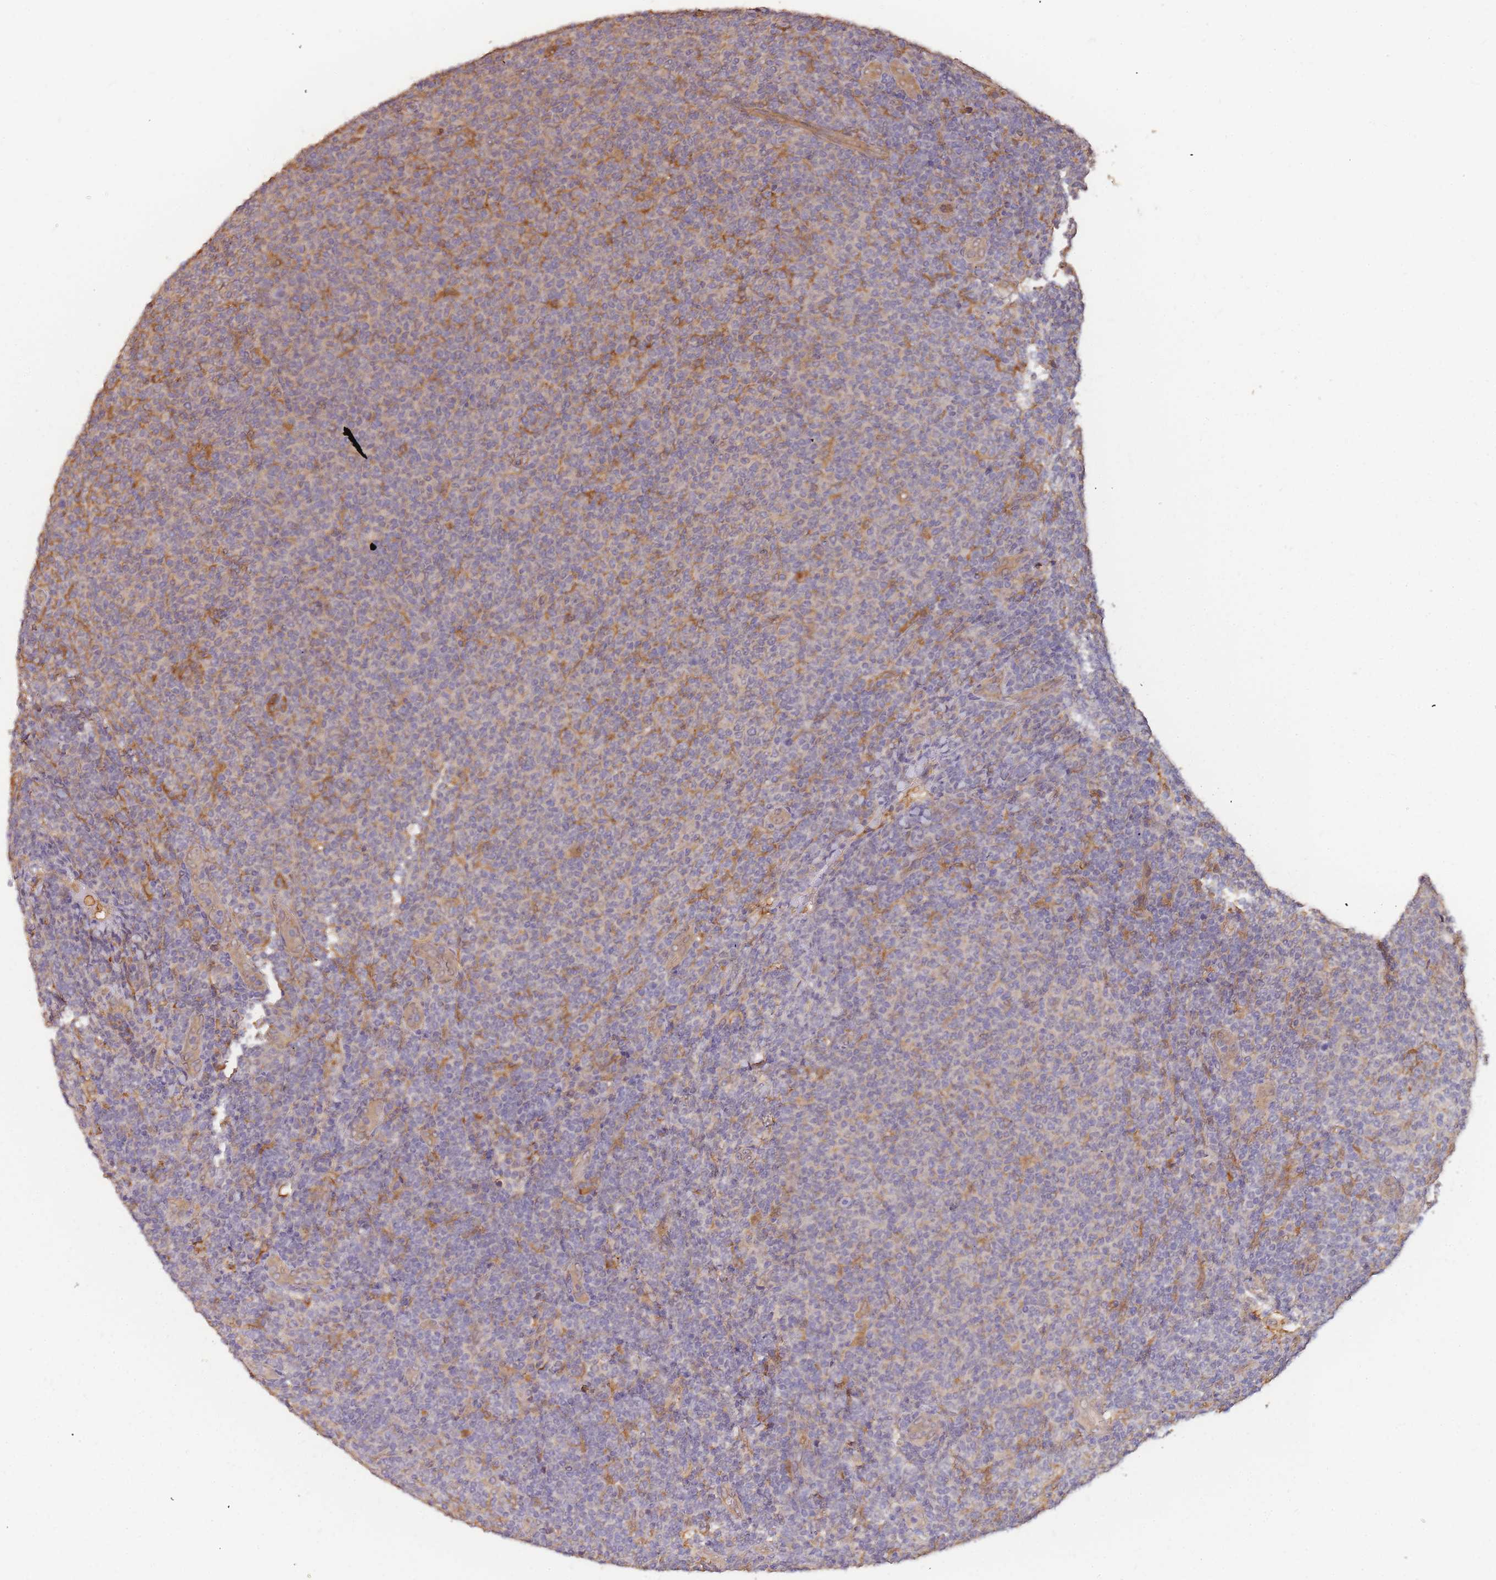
{"staining": {"intensity": "moderate", "quantity": "25%-75%", "location": "cytoplasmic/membranous"}, "tissue": "lymphoma", "cell_type": "Tumor cells", "image_type": "cancer", "snomed": [{"axis": "morphology", "description": "Malignant lymphoma, non-Hodgkin's type, Low grade"}, {"axis": "topography", "description": "Lymph node"}], "caption": "Immunohistochemical staining of human low-grade malignant lymphoma, non-Hodgkin's type displays medium levels of moderate cytoplasmic/membranous protein staining in approximately 25%-75% of tumor cells.", "gene": "CDKN2AIPNL", "patient": {"sex": "male", "age": 66}}